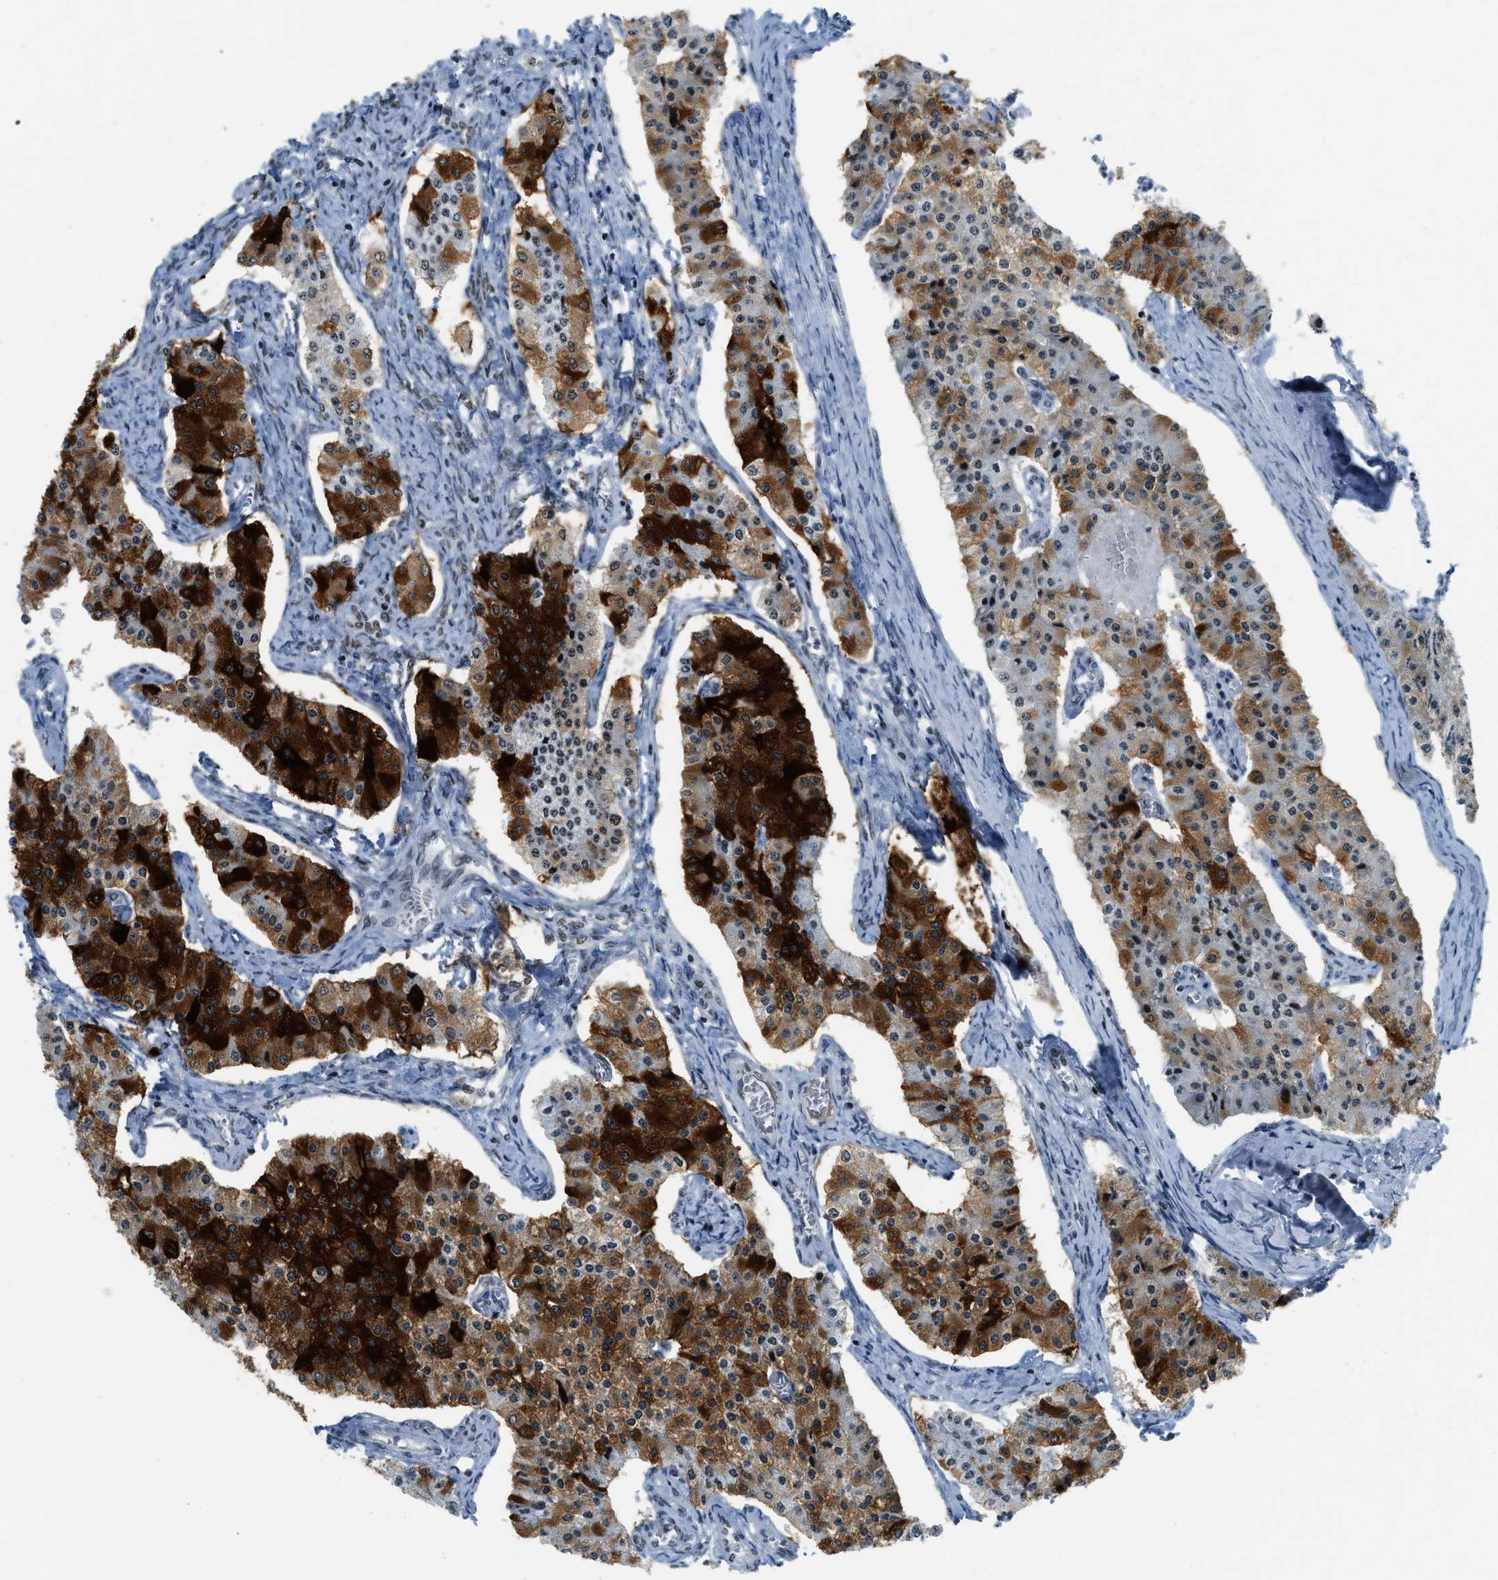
{"staining": {"intensity": "strong", "quantity": "25%-75%", "location": "cytoplasmic/membranous"}, "tissue": "carcinoid", "cell_type": "Tumor cells", "image_type": "cancer", "snomed": [{"axis": "morphology", "description": "Carcinoid, malignant, NOS"}, {"axis": "topography", "description": "Colon"}], "caption": "High-magnification brightfield microscopy of carcinoid stained with DAB (3,3'-diaminobenzidine) (brown) and counterstained with hematoxylin (blue). tumor cells exhibit strong cytoplasmic/membranous positivity is appreciated in approximately25%-75% of cells.", "gene": "URB1", "patient": {"sex": "female", "age": 52}}